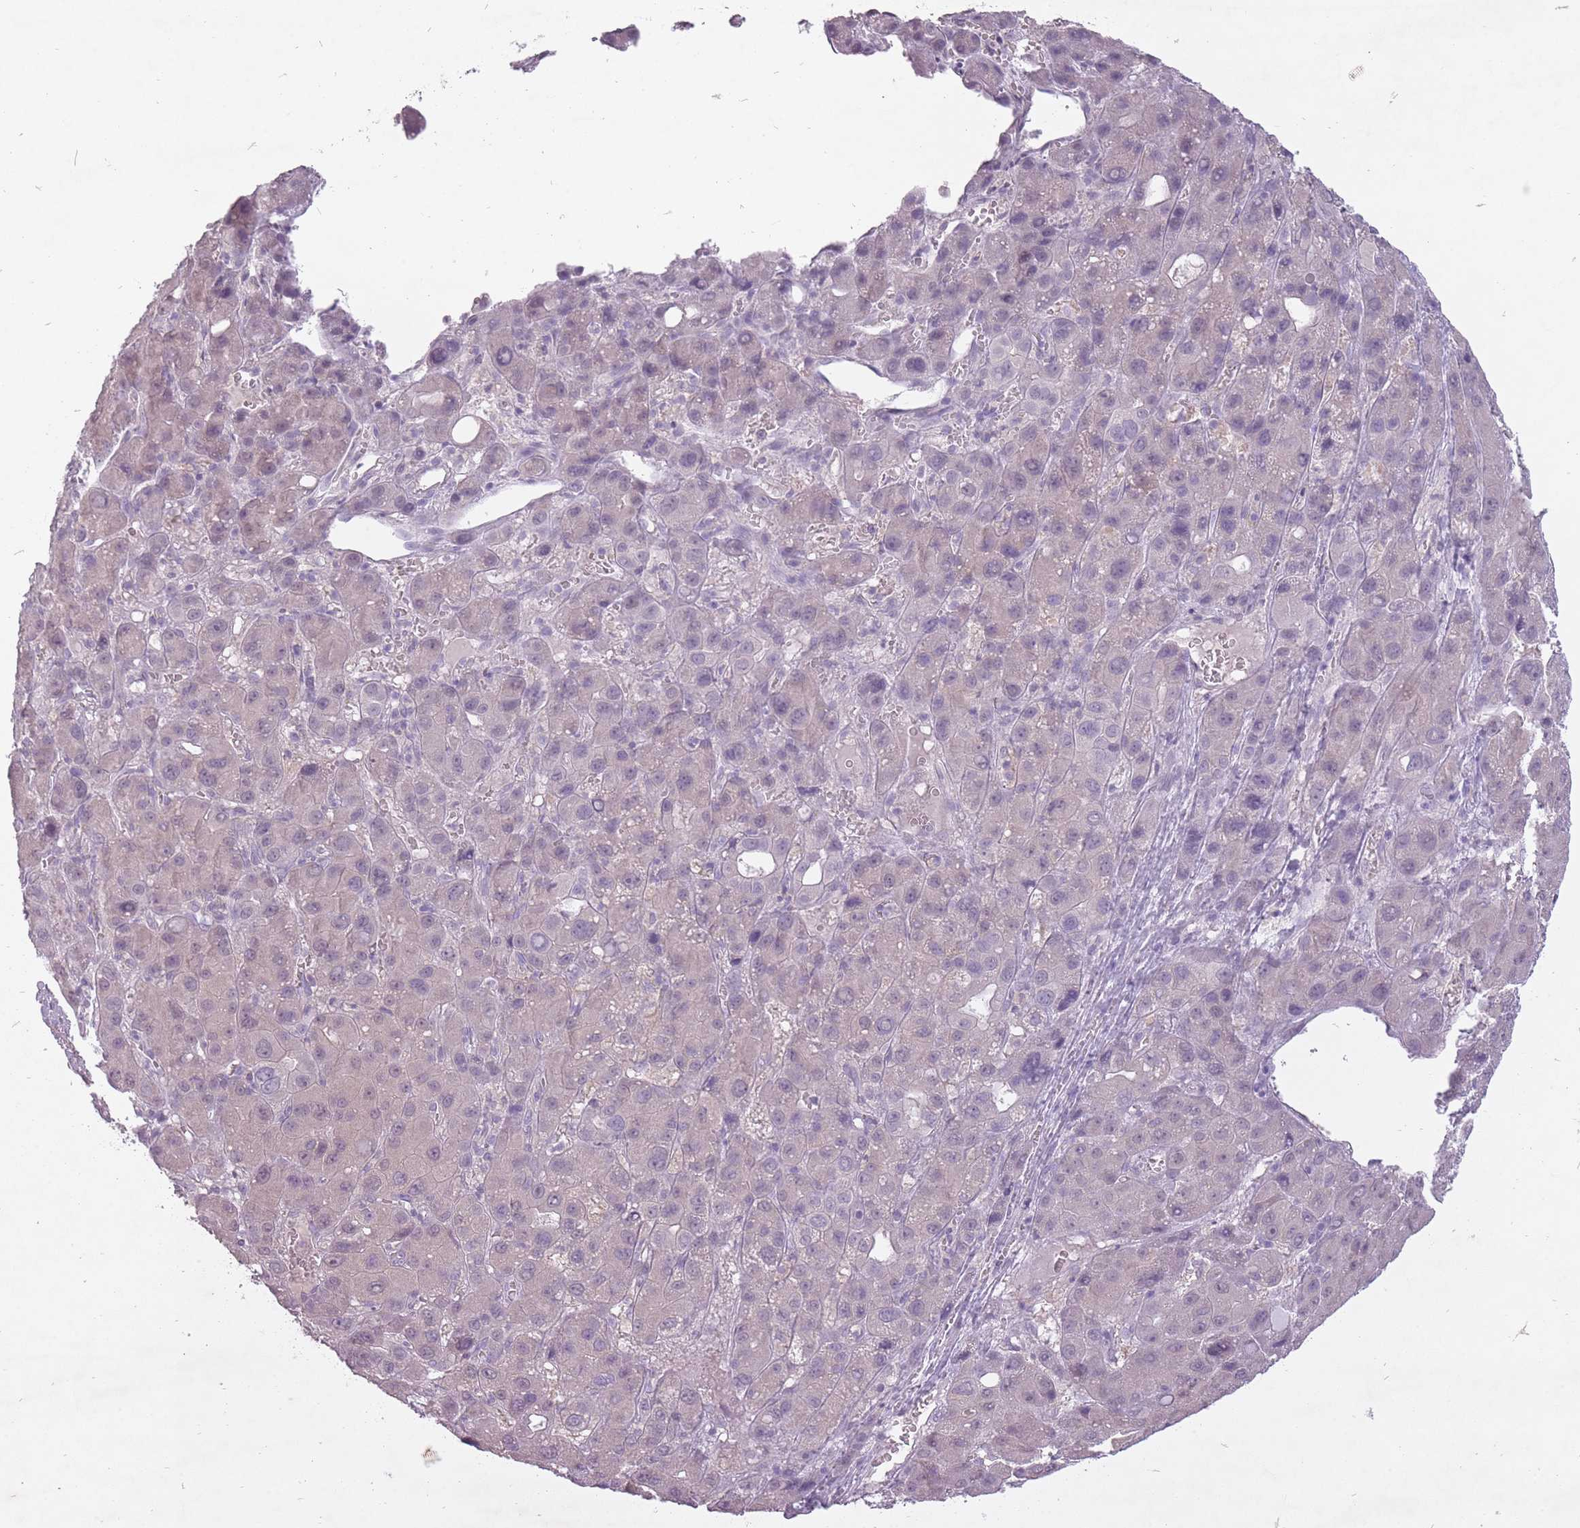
{"staining": {"intensity": "negative", "quantity": "none", "location": "none"}, "tissue": "liver cancer", "cell_type": "Tumor cells", "image_type": "cancer", "snomed": [{"axis": "morphology", "description": "Carcinoma, Hepatocellular, NOS"}, {"axis": "topography", "description": "Liver"}], "caption": "An image of human liver hepatocellular carcinoma is negative for staining in tumor cells. (Immunohistochemistry, brightfield microscopy, high magnification).", "gene": "FAM43B", "patient": {"sex": "male", "age": 55}}